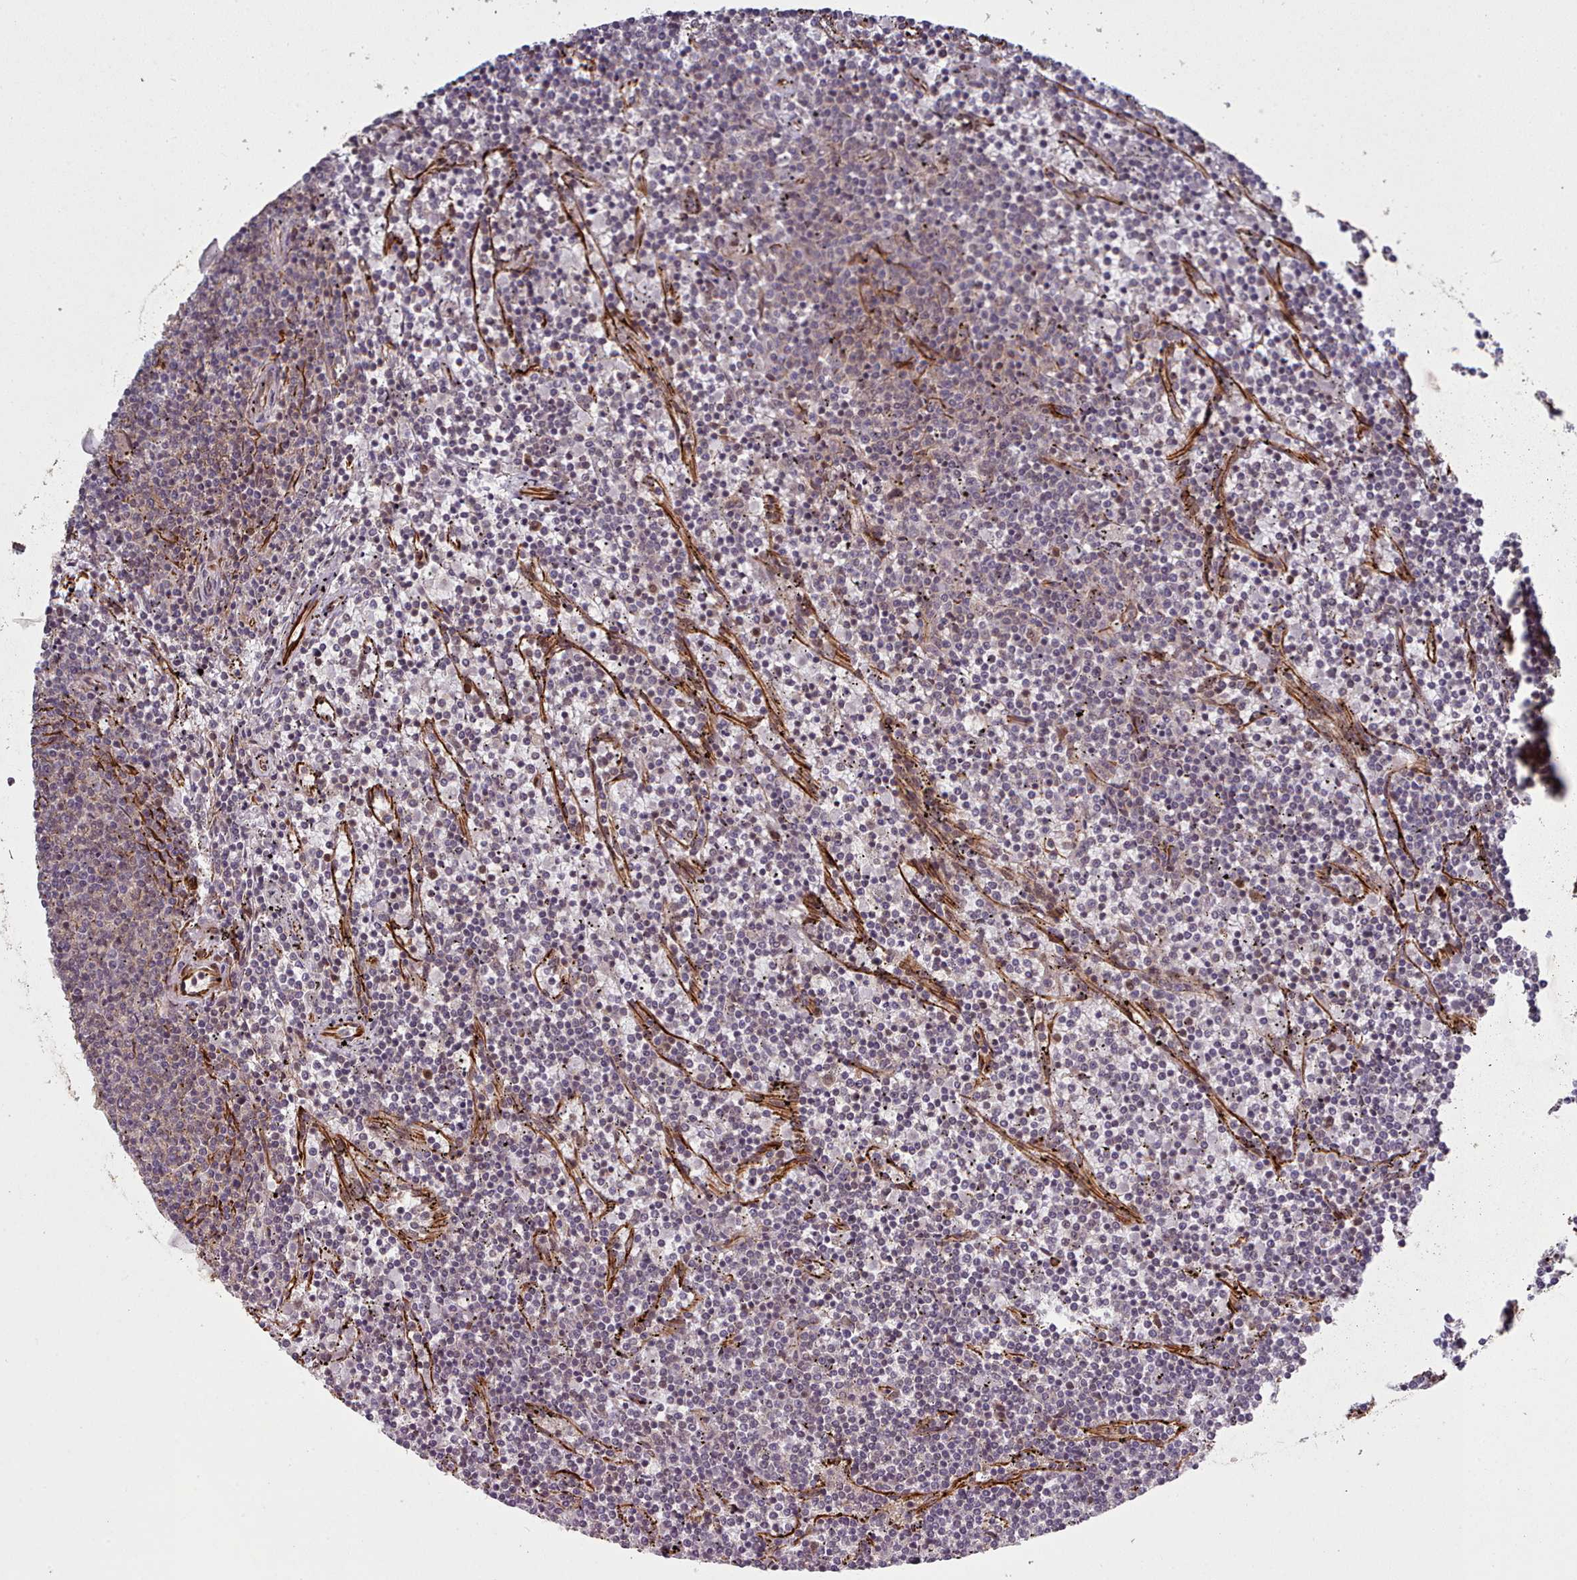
{"staining": {"intensity": "weak", "quantity": "<25%", "location": "cytoplasmic/membranous"}, "tissue": "lymphoma", "cell_type": "Tumor cells", "image_type": "cancer", "snomed": [{"axis": "morphology", "description": "Malignant lymphoma, non-Hodgkin's type, Low grade"}, {"axis": "topography", "description": "Spleen"}], "caption": "IHC of malignant lymphoma, non-Hodgkin's type (low-grade) displays no staining in tumor cells. (Stains: DAB immunohistochemistry (IHC) with hematoxylin counter stain, Microscopy: brightfield microscopy at high magnification).", "gene": "DHX8", "patient": {"sex": "female", "age": 50}}